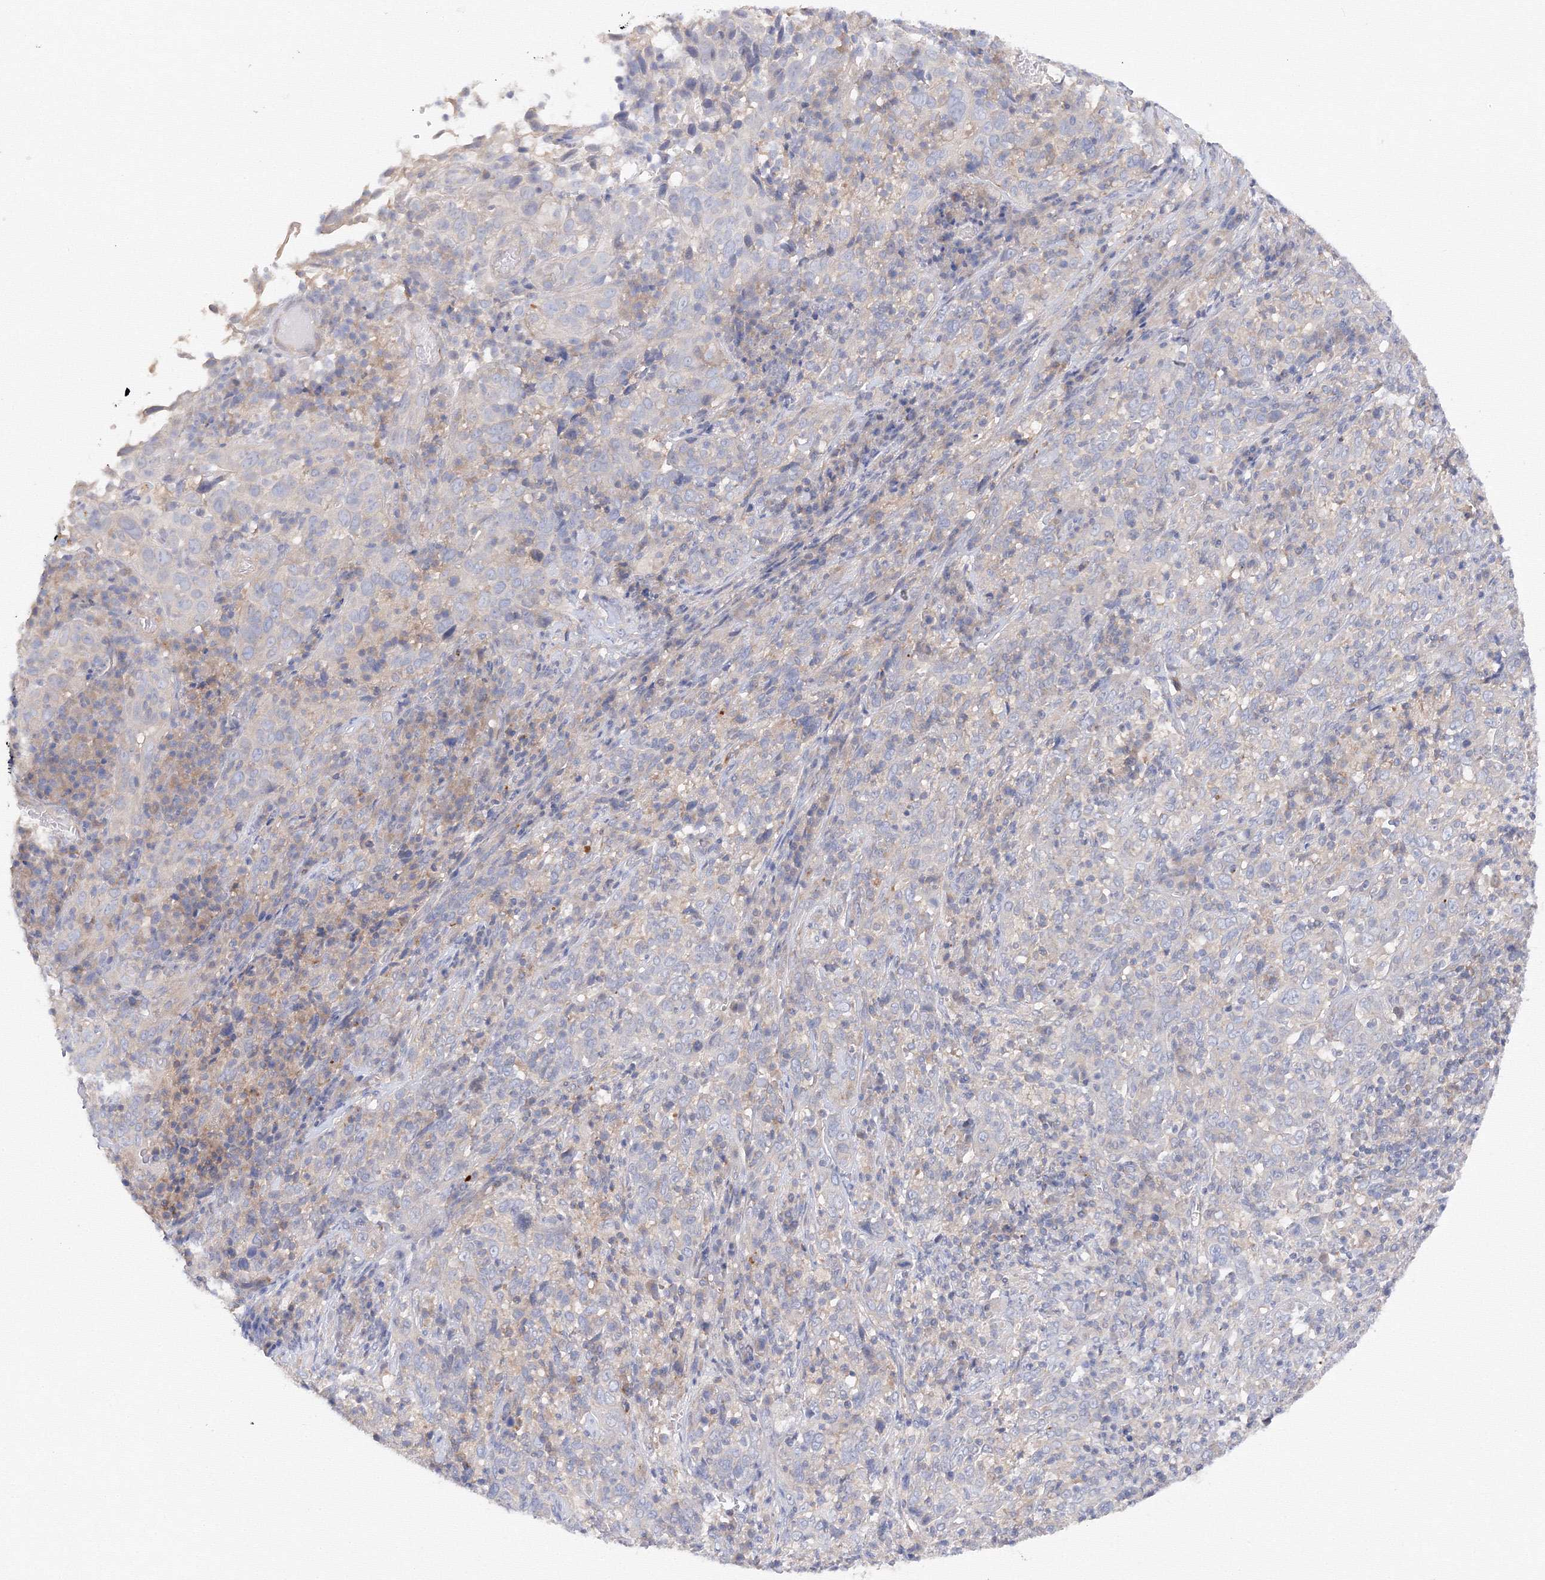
{"staining": {"intensity": "negative", "quantity": "none", "location": "none"}, "tissue": "cervical cancer", "cell_type": "Tumor cells", "image_type": "cancer", "snomed": [{"axis": "morphology", "description": "Squamous cell carcinoma, NOS"}, {"axis": "topography", "description": "Cervix"}], "caption": "A high-resolution photomicrograph shows immunohistochemistry (IHC) staining of cervical squamous cell carcinoma, which shows no significant expression in tumor cells.", "gene": "DIS3L2", "patient": {"sex": "female", "age": 46}}